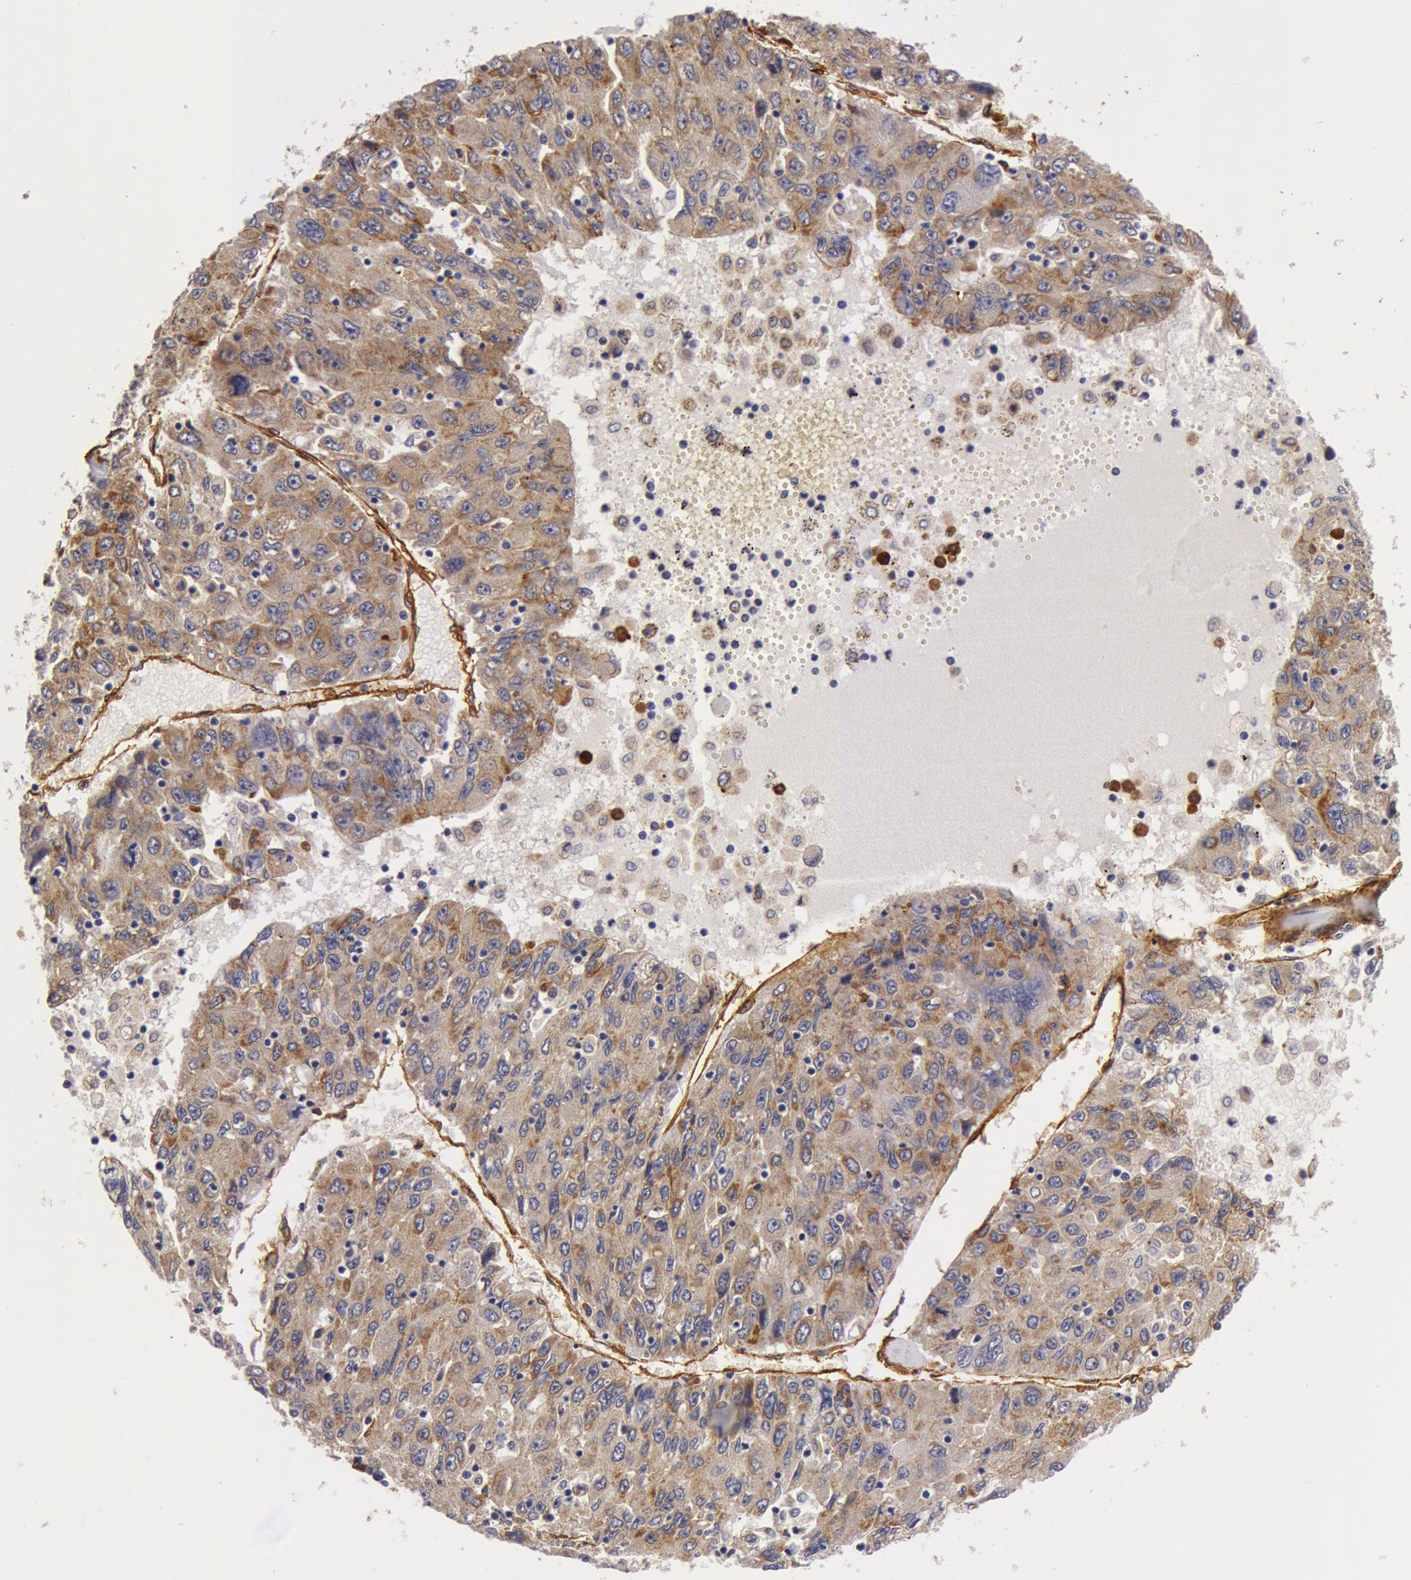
{"staining": {"intensity": "moderate", "quantity": "25%-75%", "location": "cytoplasmic/membranous"}, "tissue": "liver cancer", "cell_type": "Tumor cells", "image_type": "cancer", "snomed": [{"axis": "morphology", "description": "Carcinoma, Hepatocellular, NOS"}, {"axis": "topography", "description": "Liver"}], "caption": "Liver cancer (hepatocellular carcinoma) stained with DAB immunohistochemistry (IHC) exhibits medium levels of moderate cytoplasmic/membranous positivity in about 25%-75% of tumor cells.", "gene": "IL23A", "patient": {"sex": "male", "age": 49}}